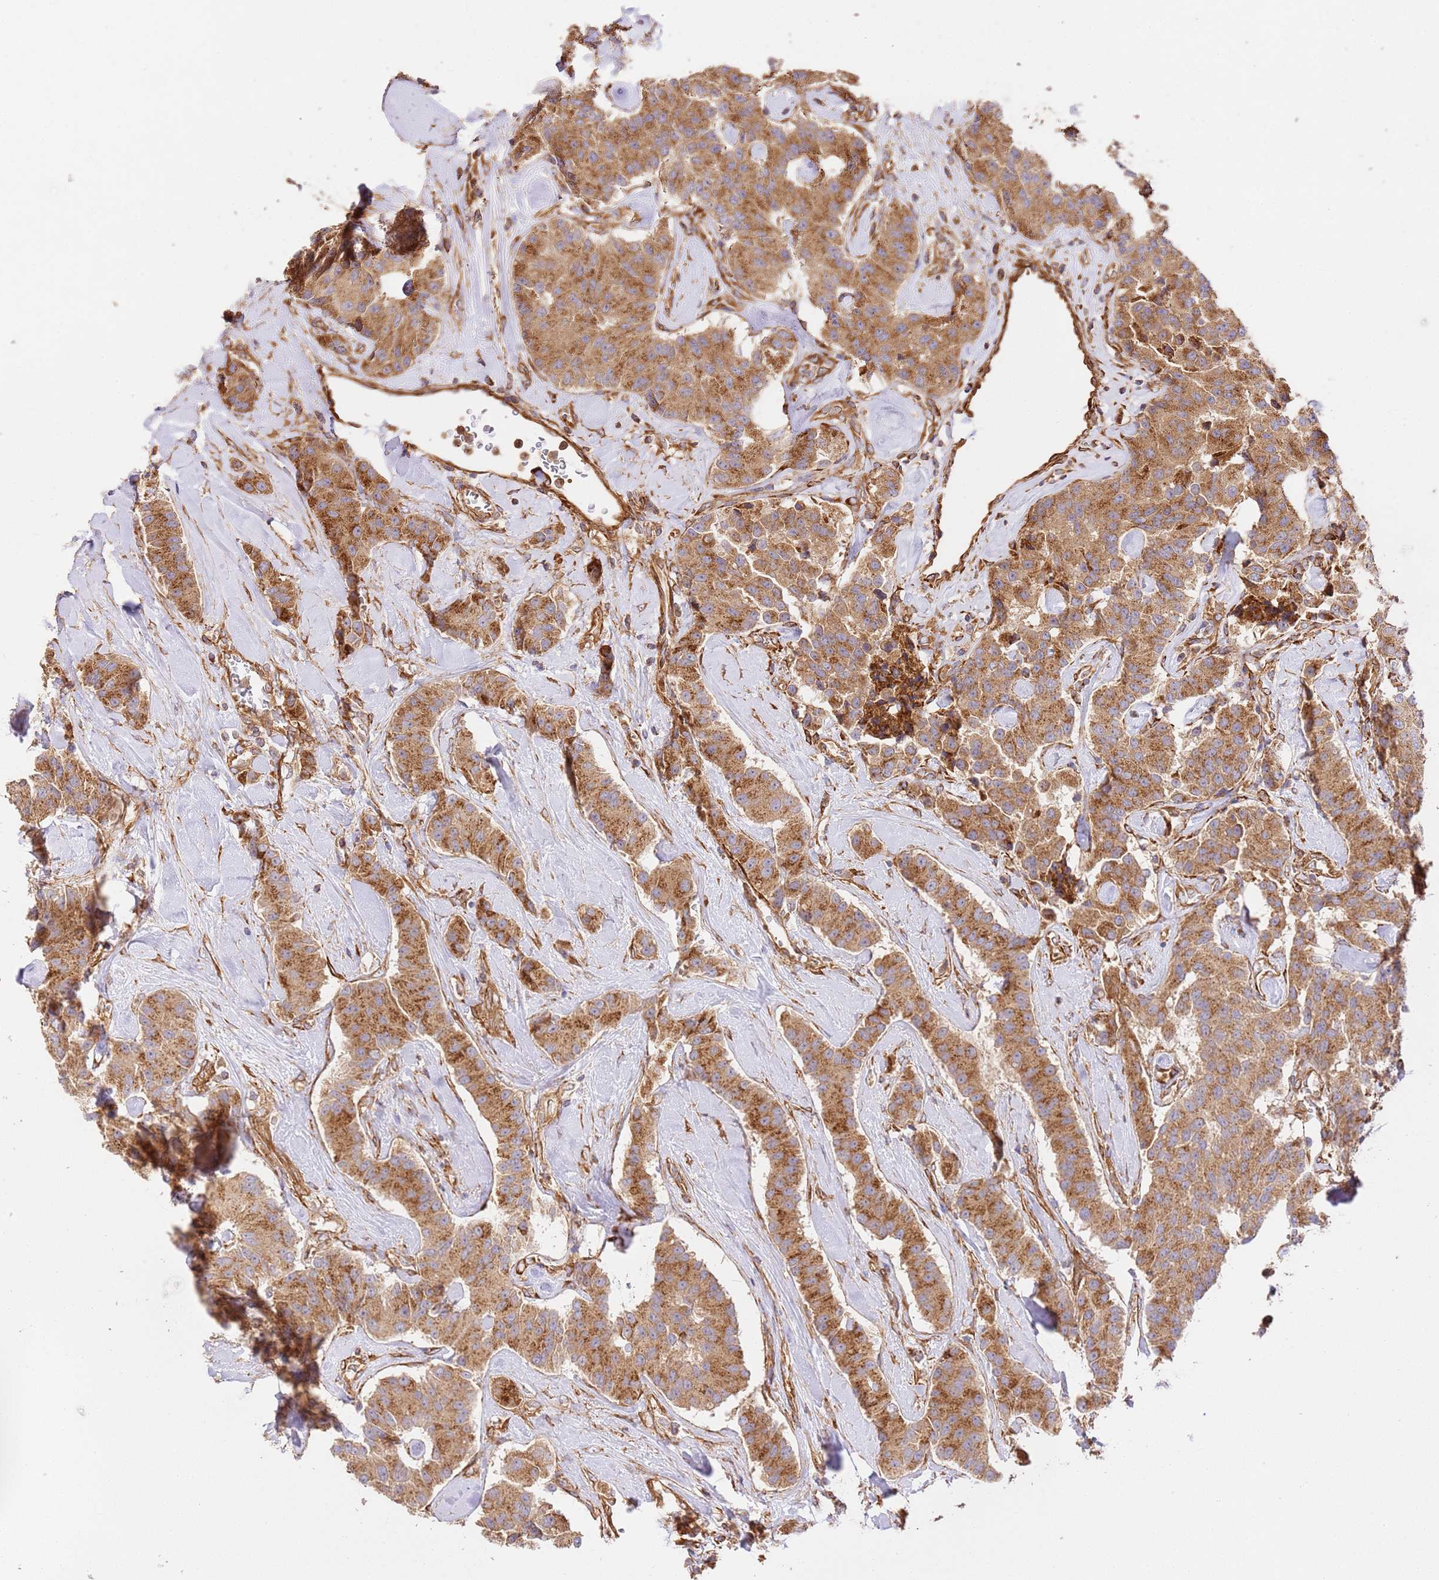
{"staining": {"intensity": "moderate", "quantity": ">75%", "location": "cytoplasmic/membranous"}, "tissue": "carcinoid", "cell_type": "Tumor cells", "image_type": "cancer", "snomed": [{"axis": "morphology", "description": "Carcinoid, malignant, NOS"}, {"axis": "topography", "description": "Pancreas"}], "caption": "Malignant carcinoid stained with a protein marker demonstrates moderate staining in tumor cells.", "gene": "ZBTB39", "patient": {"sex": "male", "age": 41}}